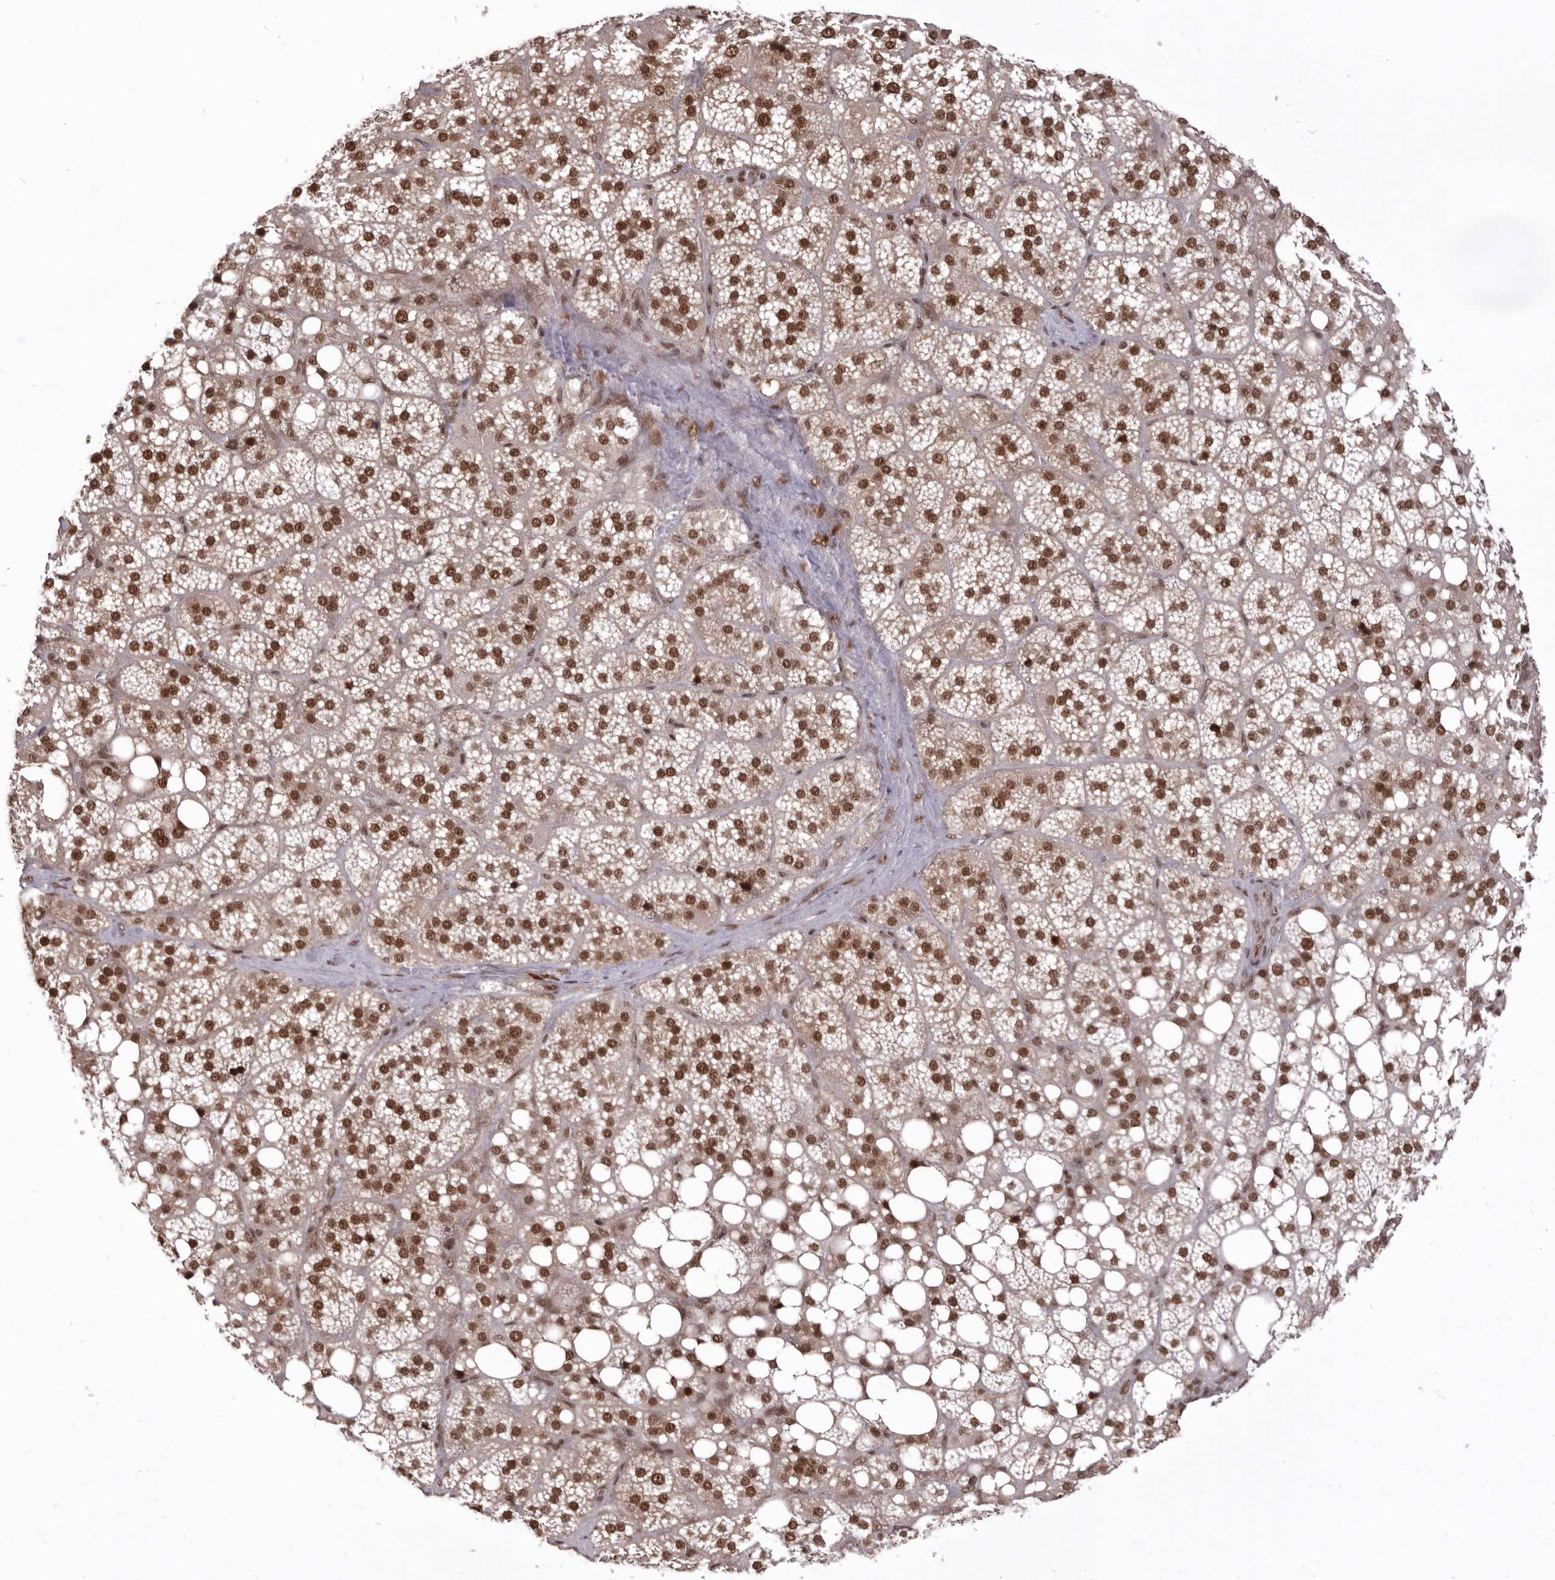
{"staining": {"intensity": "strong", "quantity": ">75%", "location": "nuclear"}, "tissue": "adrenal gland", "cell_type": "Glandular cells", "image_type": "normal", "snomed": [{"axis": "morphology", "description": "Normal tissue, NOS"}, {"axis": "topography", "description": "Adrenal gland"}], "caption": "IHC photomicrograph of unremarkable adrenal gland: human adrenal gland stained using IHC reveals high levels of strong protein expression localized specifically in the nuclear of glandular cells, appearing as a nuclear brown color.", "gene": "CHTOP", "patient": {"sex": "female", "age": 59}}